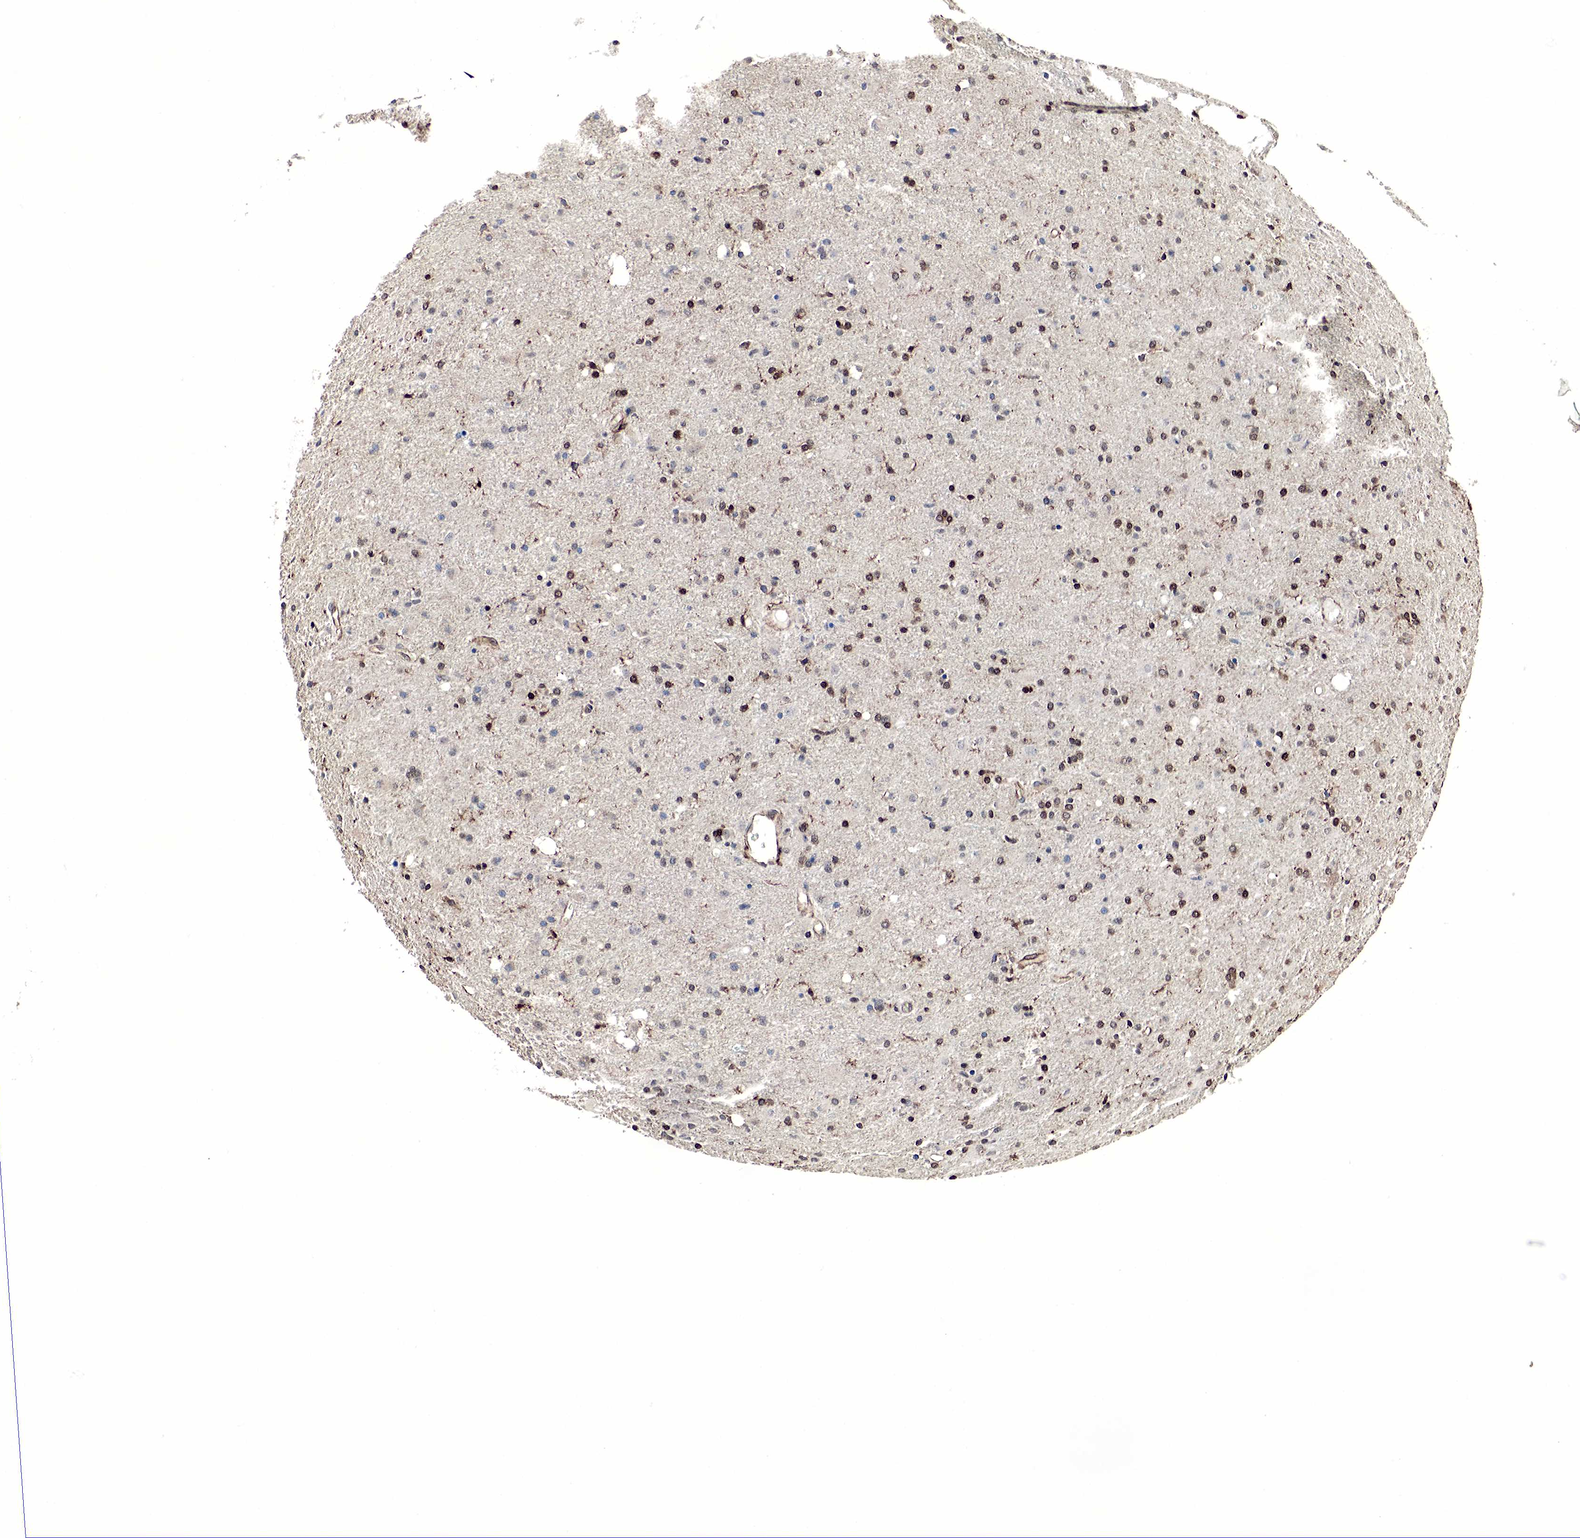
{"staining": {"intensity": "moderate", "quantity": ">75%", "location": "nuclear"}, "tissue": "glioma", "cell_type": "Tumor cells", "image_type": "cancer", "snomed": [{"axis": "morphology", "description": "Glioma, malignant, High grade"}, {"axis": "topography", "description": "Brain"}], "caption": "Tumor cells demonstrate medium levels of moderate nuclear positivity in approximately >75% of cells in human glioma.", "gene": "SPIN1", "patient": {"sex": "male", "age": 68}}